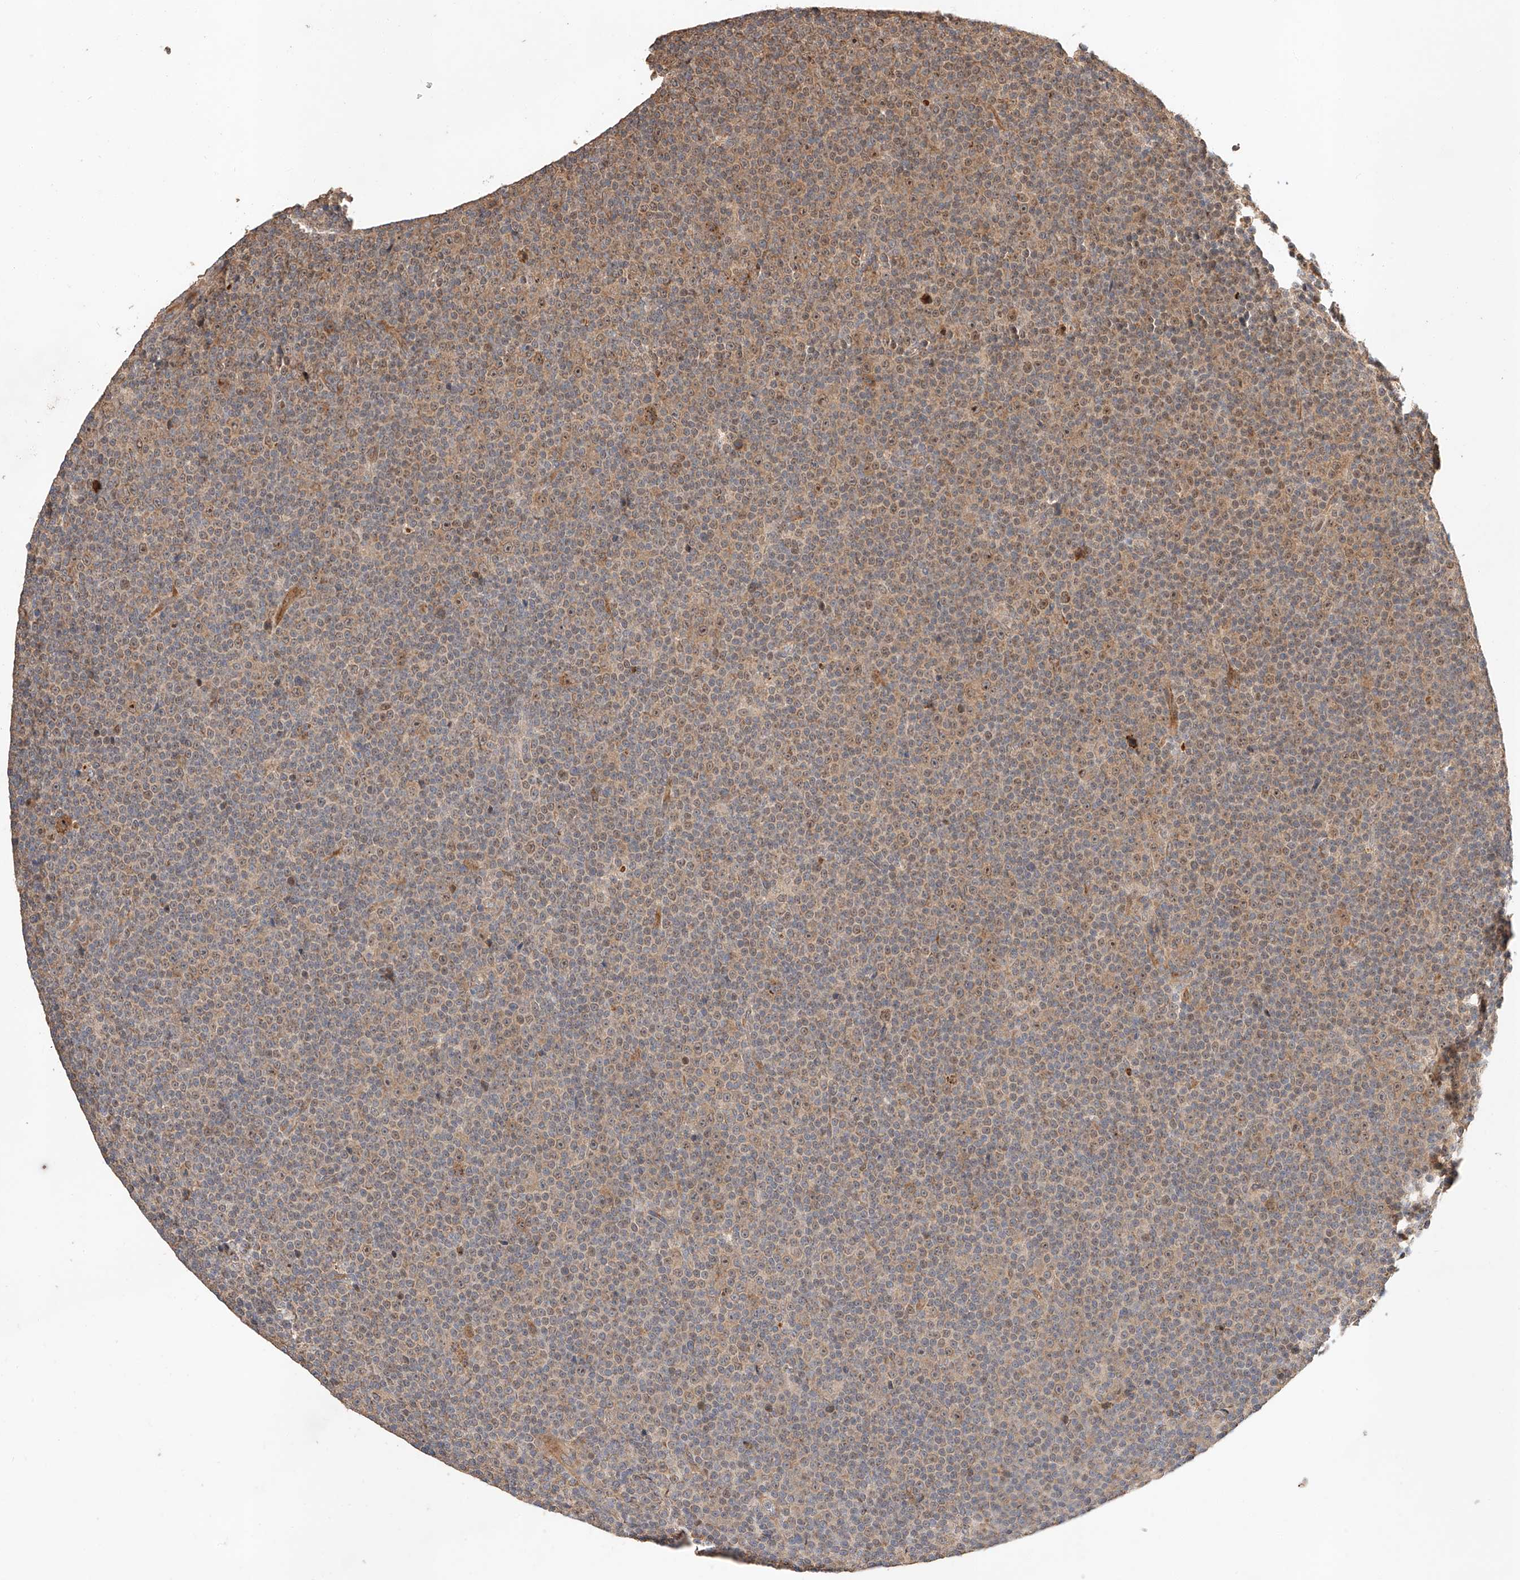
{"staining": {"intensity": "moderate", "quantity": "<25%", "location": "nuclear"}, "tissue": "lymphoma", "cell_type": "Tumor cells", "image_type": "cancer", "snomed": [{"axis": "morphology", "description": "Malignant lymphoma, non-Hodgkin's type, Low grade"}, {"axis": "topography", "description": "Lymph node"}], "caption": "A brown stain shows moderate nuclear staining of a protein in human lymphoma tumor cells. Nuclei are stained in blue.", "gene": "RAB23", "patient": {"sex": "female", "age": 67}}